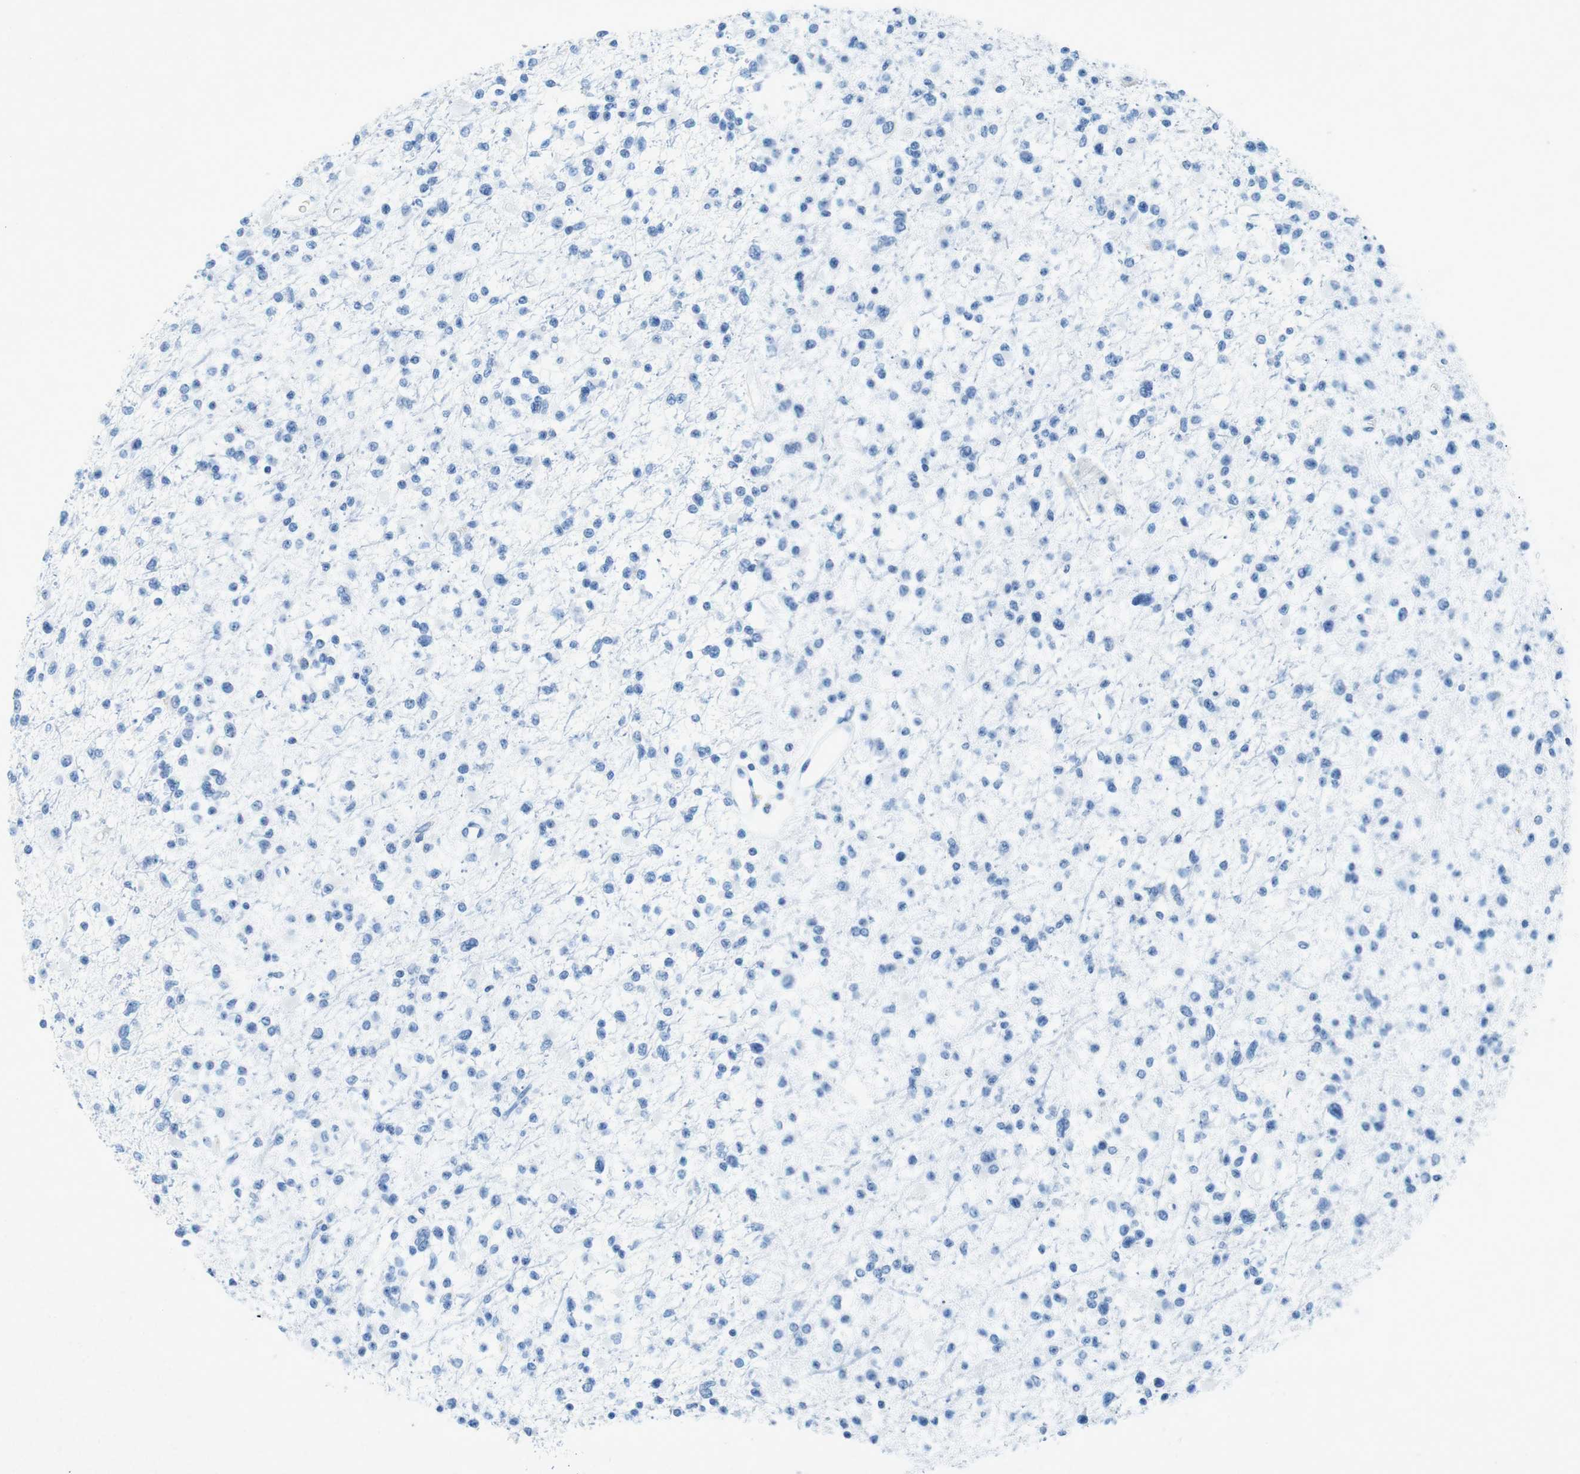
{"staining": {"intensity": "negative", "quantity": "none", "location": "none"}, "tissue": "glioma", "cell_type": "Tumor cells", "image_type": "cancer", "snomed": [{"axis": "morphology", "description": "Glioma, malignant, Low grade"}, {"axis": "topography", "description": "Brain"}], "caption": "A photomicrograph of human glioma is negative for staining in tumor cells. (DAB (3,3'-diaminobenzidine) immunohistochemistry (IHC) with hematoxylin counter stain).", "gene": "CTAG1B", "patient": {"sex": "female", "age": 22}}